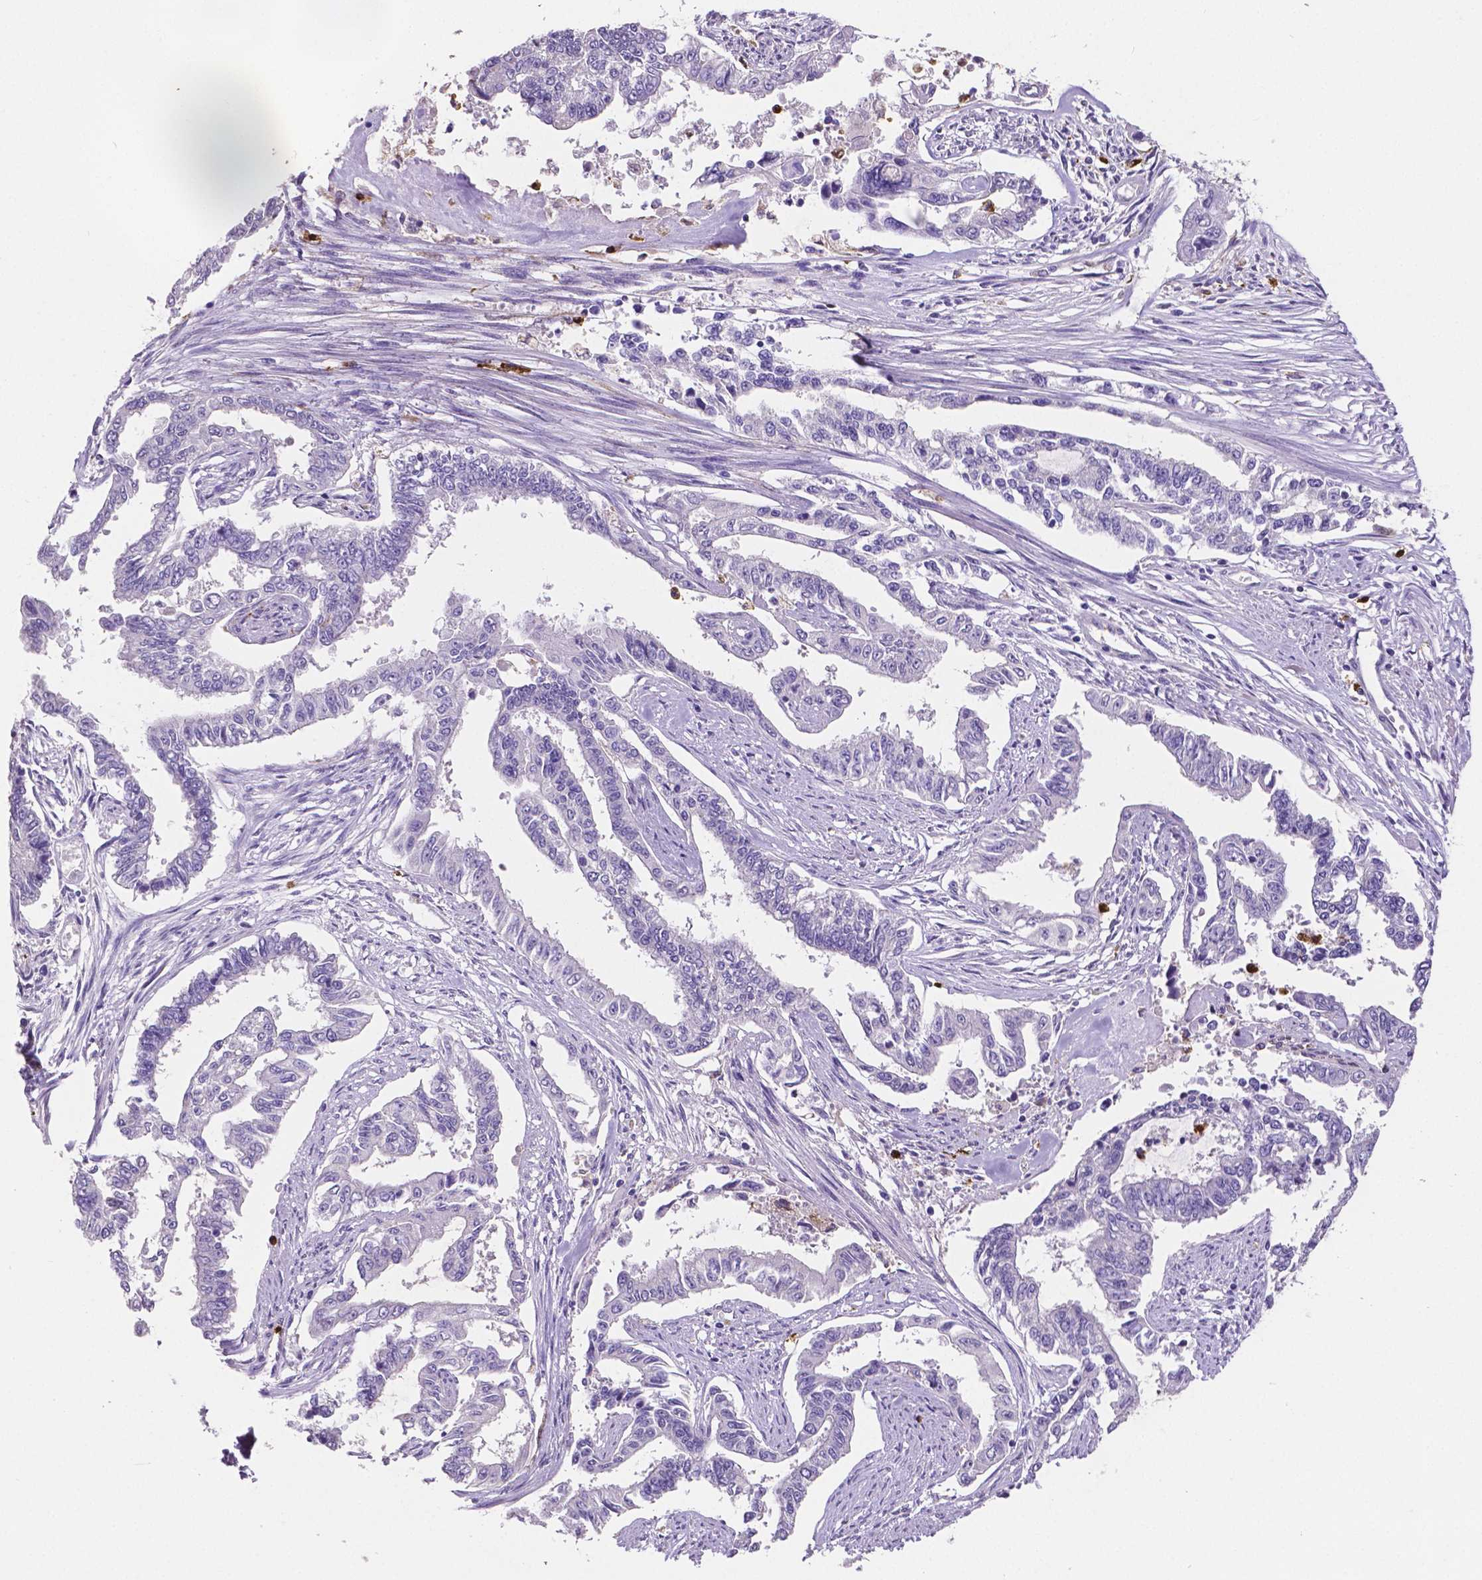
{"staining": {"intensity": "negative", "quantity": "none", "location": "none"}, "tissue": "endometrial cancer", "cell_type": "Tumor cells", "image_type": "cancer", "snomed": [{"axis": "morphology", "description": "Adenocarcinoma, NOS"}, {"axis": "topography", "description": "Uterus"}], "caption": "IHC of endometrial cancer (adenocarcinoma) reveals no expression in tumor cells. (DAB (3,3'-diaminobenzidine) immunohistochemistry (IHC), high magnification).", "gene": "MMP9", "patient": {"sex": "female", "age": 59}}